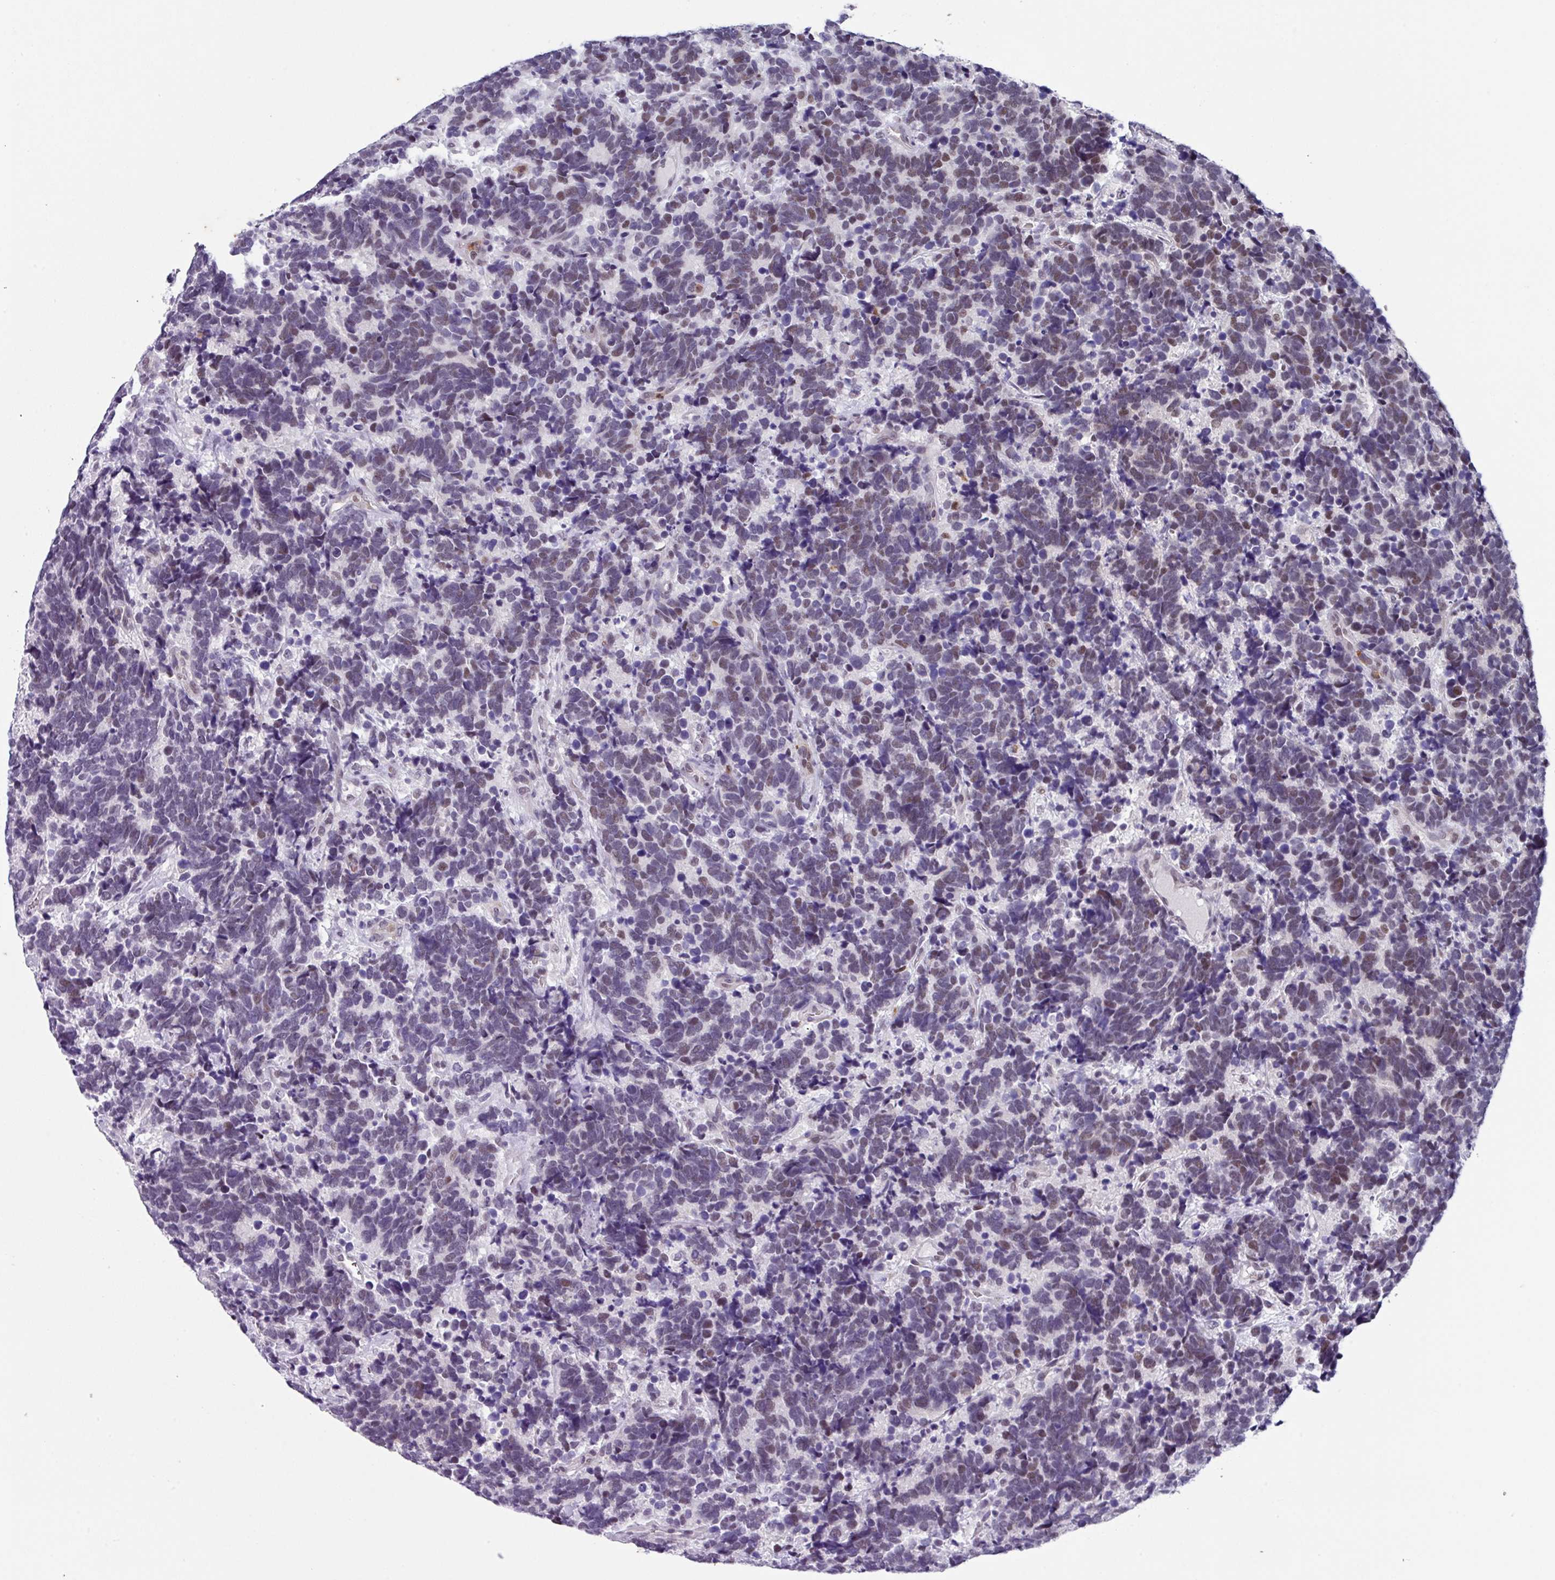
{"staining": {"intensity": "weak", "quantity": "<25%", "location": "nuclear"}, "tissue": "carcinoid", "cell_type": "Tumor cells", "image_type": "cancer", "snomed": [{"axis": "morphology", "description": "Carcinoma, NOS"}, {"axis": "morphology", "description": "Carcinoid, malignant, NOS"}, {"axis": "topography", "description": "Urinary bladder"}], "caption": "Carcinoid was stained to show a protein in brown. There is no significant expression in tumor cells.", "gene": "ZFP3", "patient": {"sex": "male", "age": 57}}